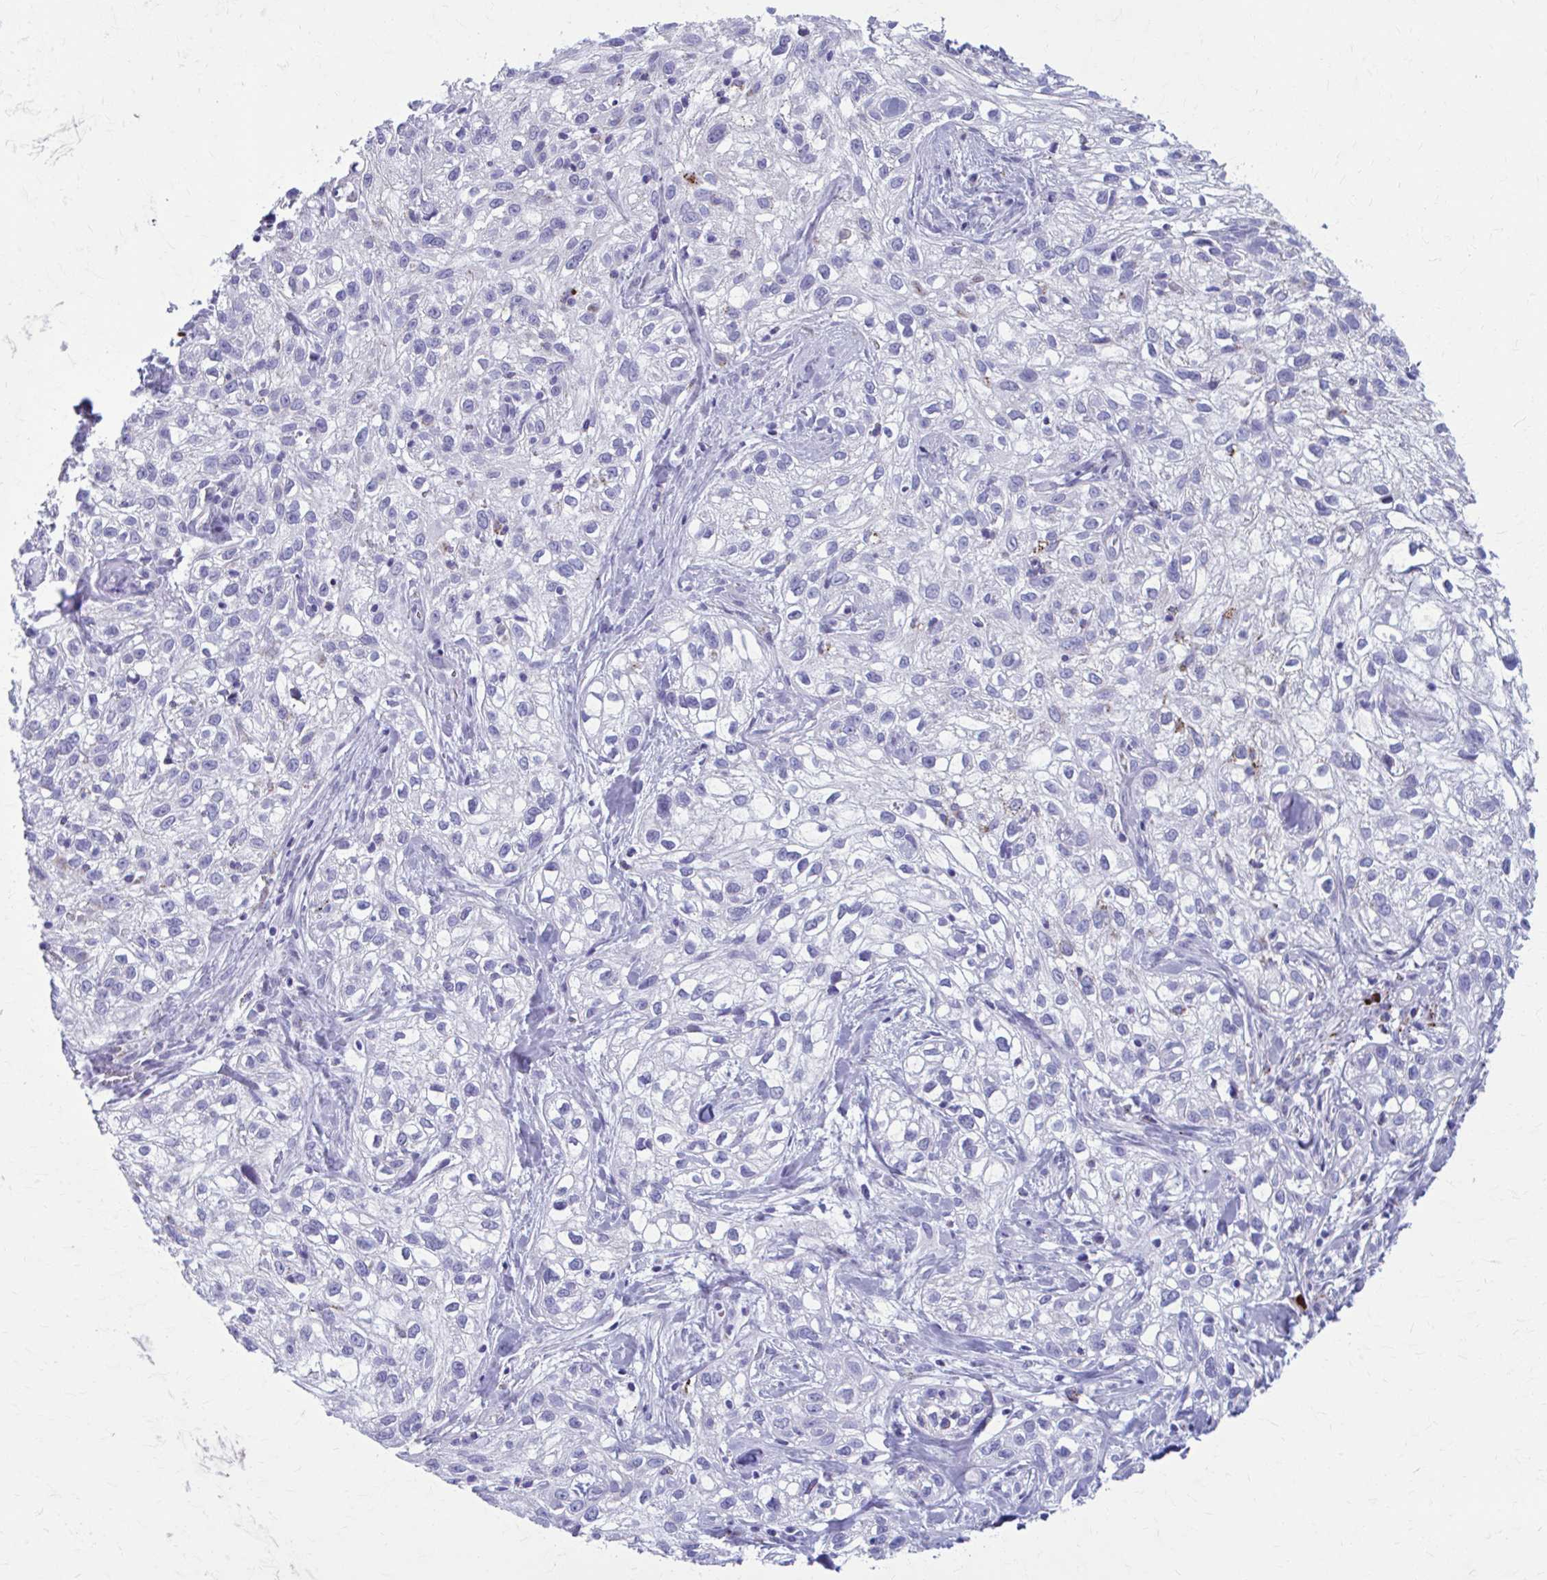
{"staining": {"intensity": "negative", "quantity": "none", "location": "none"}, "tissue": "skin cancer", "cell_type": "Tumor cells", "image_type": "cancer", "snomed": [{"axis": "morphology", "description": "Squamous cell carcinoma, NOS"}, {"axis": "topography", "description": "Skin"}], "caption": "The micrograph displays no staining of tumor cells in skin cancer. (DAB immunohistochemistry (IHC) with hematoxylin counter stain).", "gene": "C12orf71", "patient": {"sex": "male", "age": 82}}